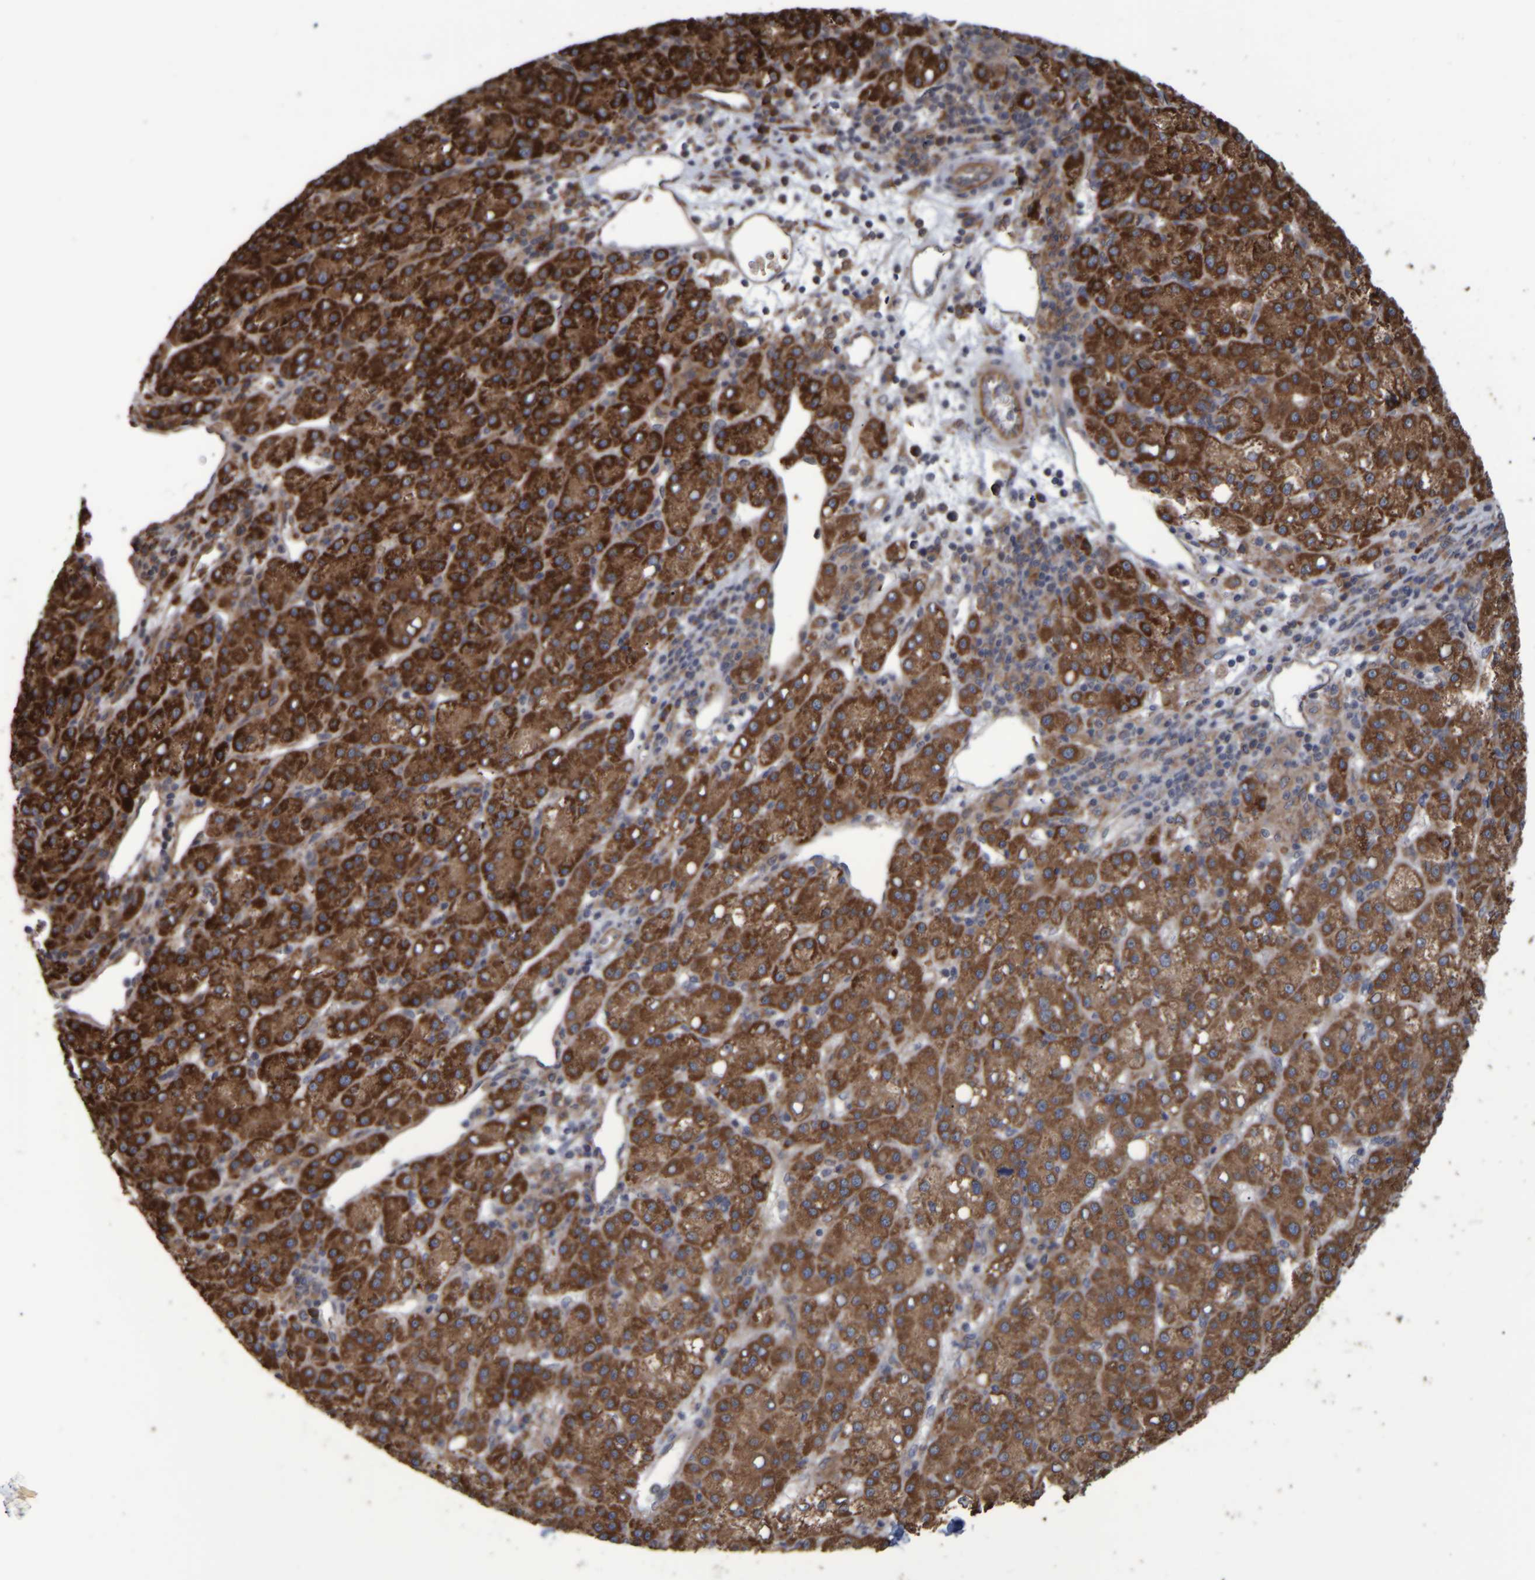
{"staining": {"intensity": "strong", "quantity": ">75%", "location": "cytoplasmic/membranous"}, "tissue": "liver cancer", "cell_type": "Tumor cells", "image_type": "cancer", "snomed": [{"axis": "morphology", "description": "Carcinoma, Hepatocellular, NOS"}, {"axis": "topography", "description": "Liver"}], "caption": "Liver cancer (hepatocellular carcinoma) stained with DAB immunohistochemistry (IHC) shows high levels of strong cytoplasmic/membranous positivity in about >75% of tumor cells.", "gene": "SPAG5", "patient": {"sex": "female", "age": 58}}